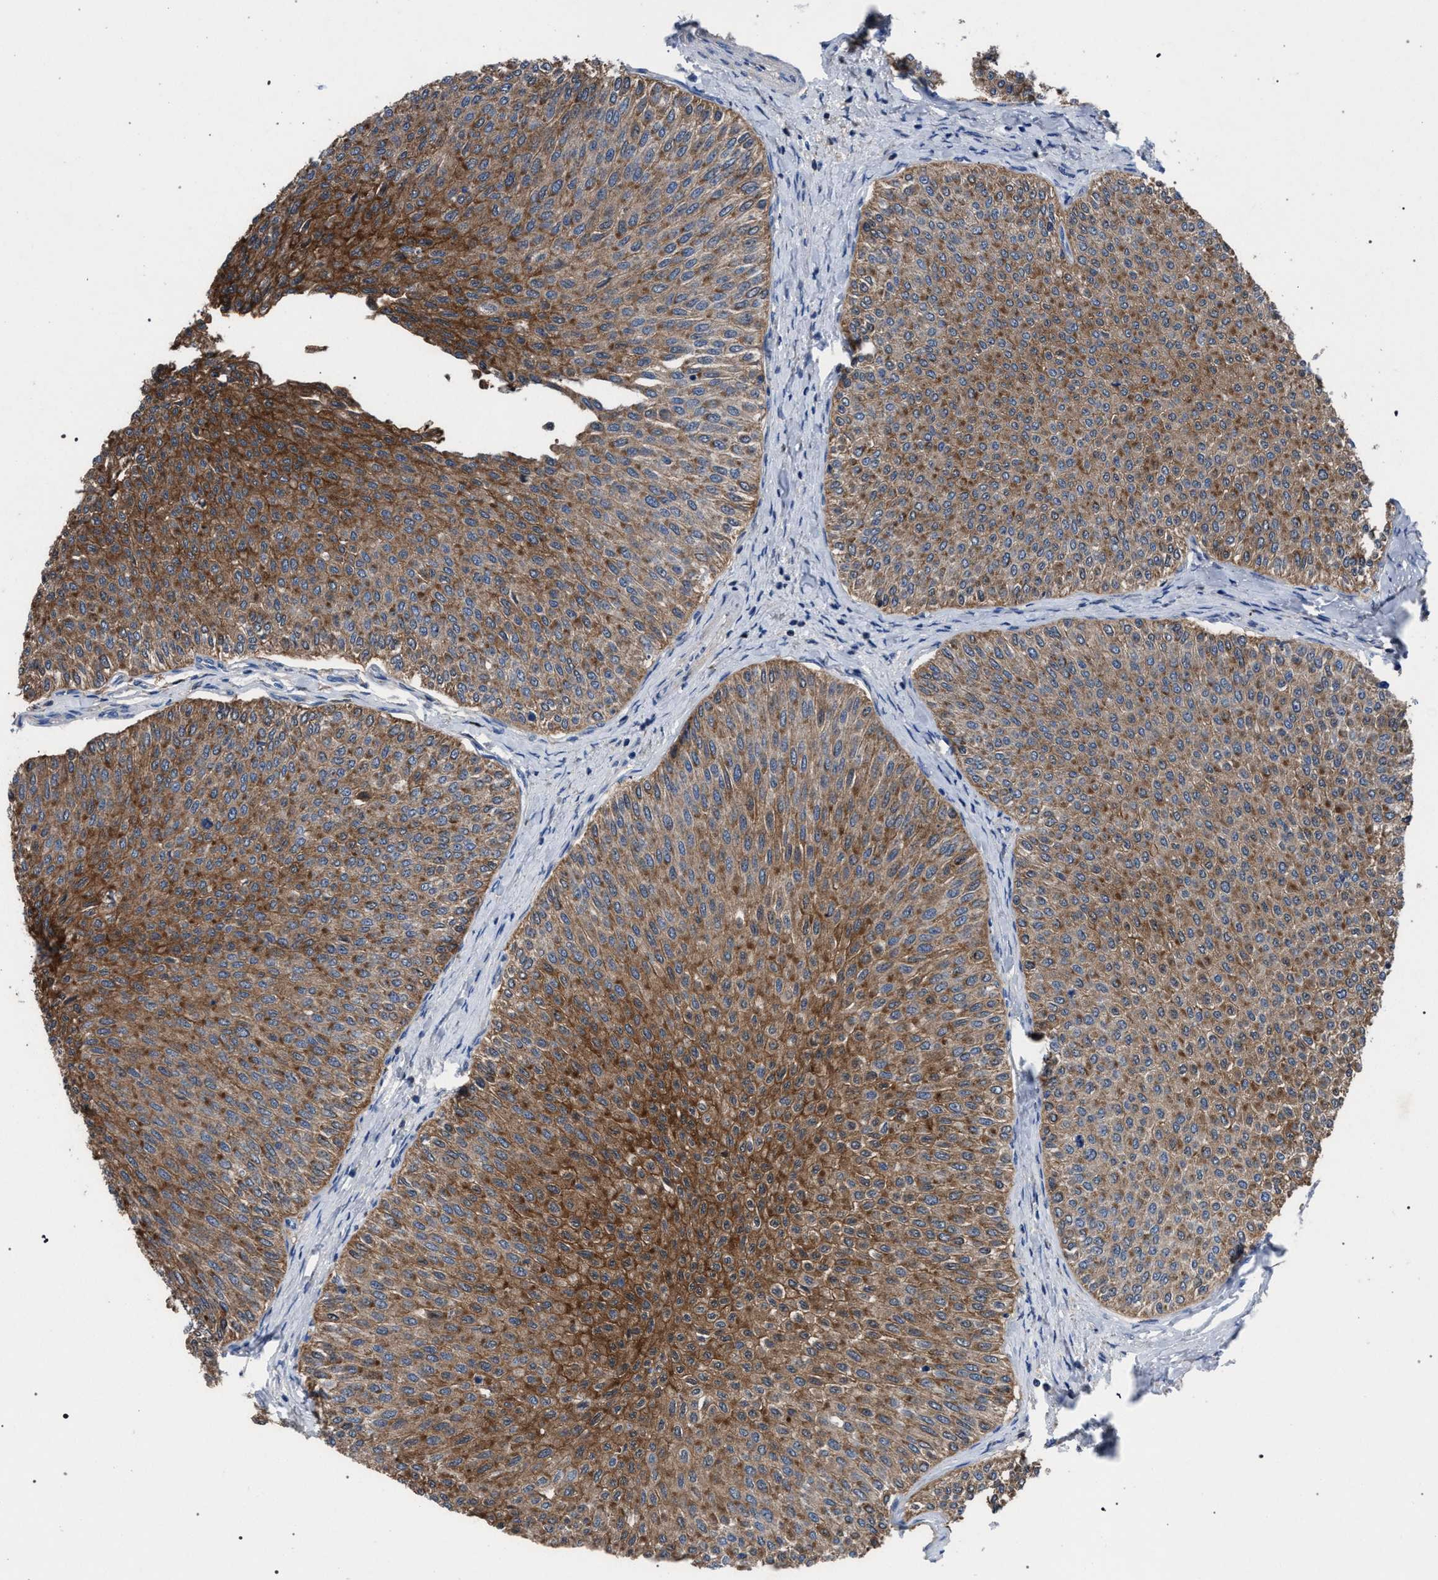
{"staining": {"intensity": "moderate", "quantity": ">75%", "location": "cytoplasmic/membranous"}, "tissue": "urothelial cancer", "cell_type": "Tumor cells", "image_type": "cancer", "snomed": [{"axis": "morphology", "description": "Urothelial carcinoma, Low grade"}, {"axis": "topography", "description": "Urinary bladder"}], "caption": "The immunohistochemical stain labels moderate cytoplasmic/membranous staining in tumor cells of low-grade urothelial carcinoma tissue.", "gene": "CRYZ", "patient": {"sex": "male", "age": 78}}